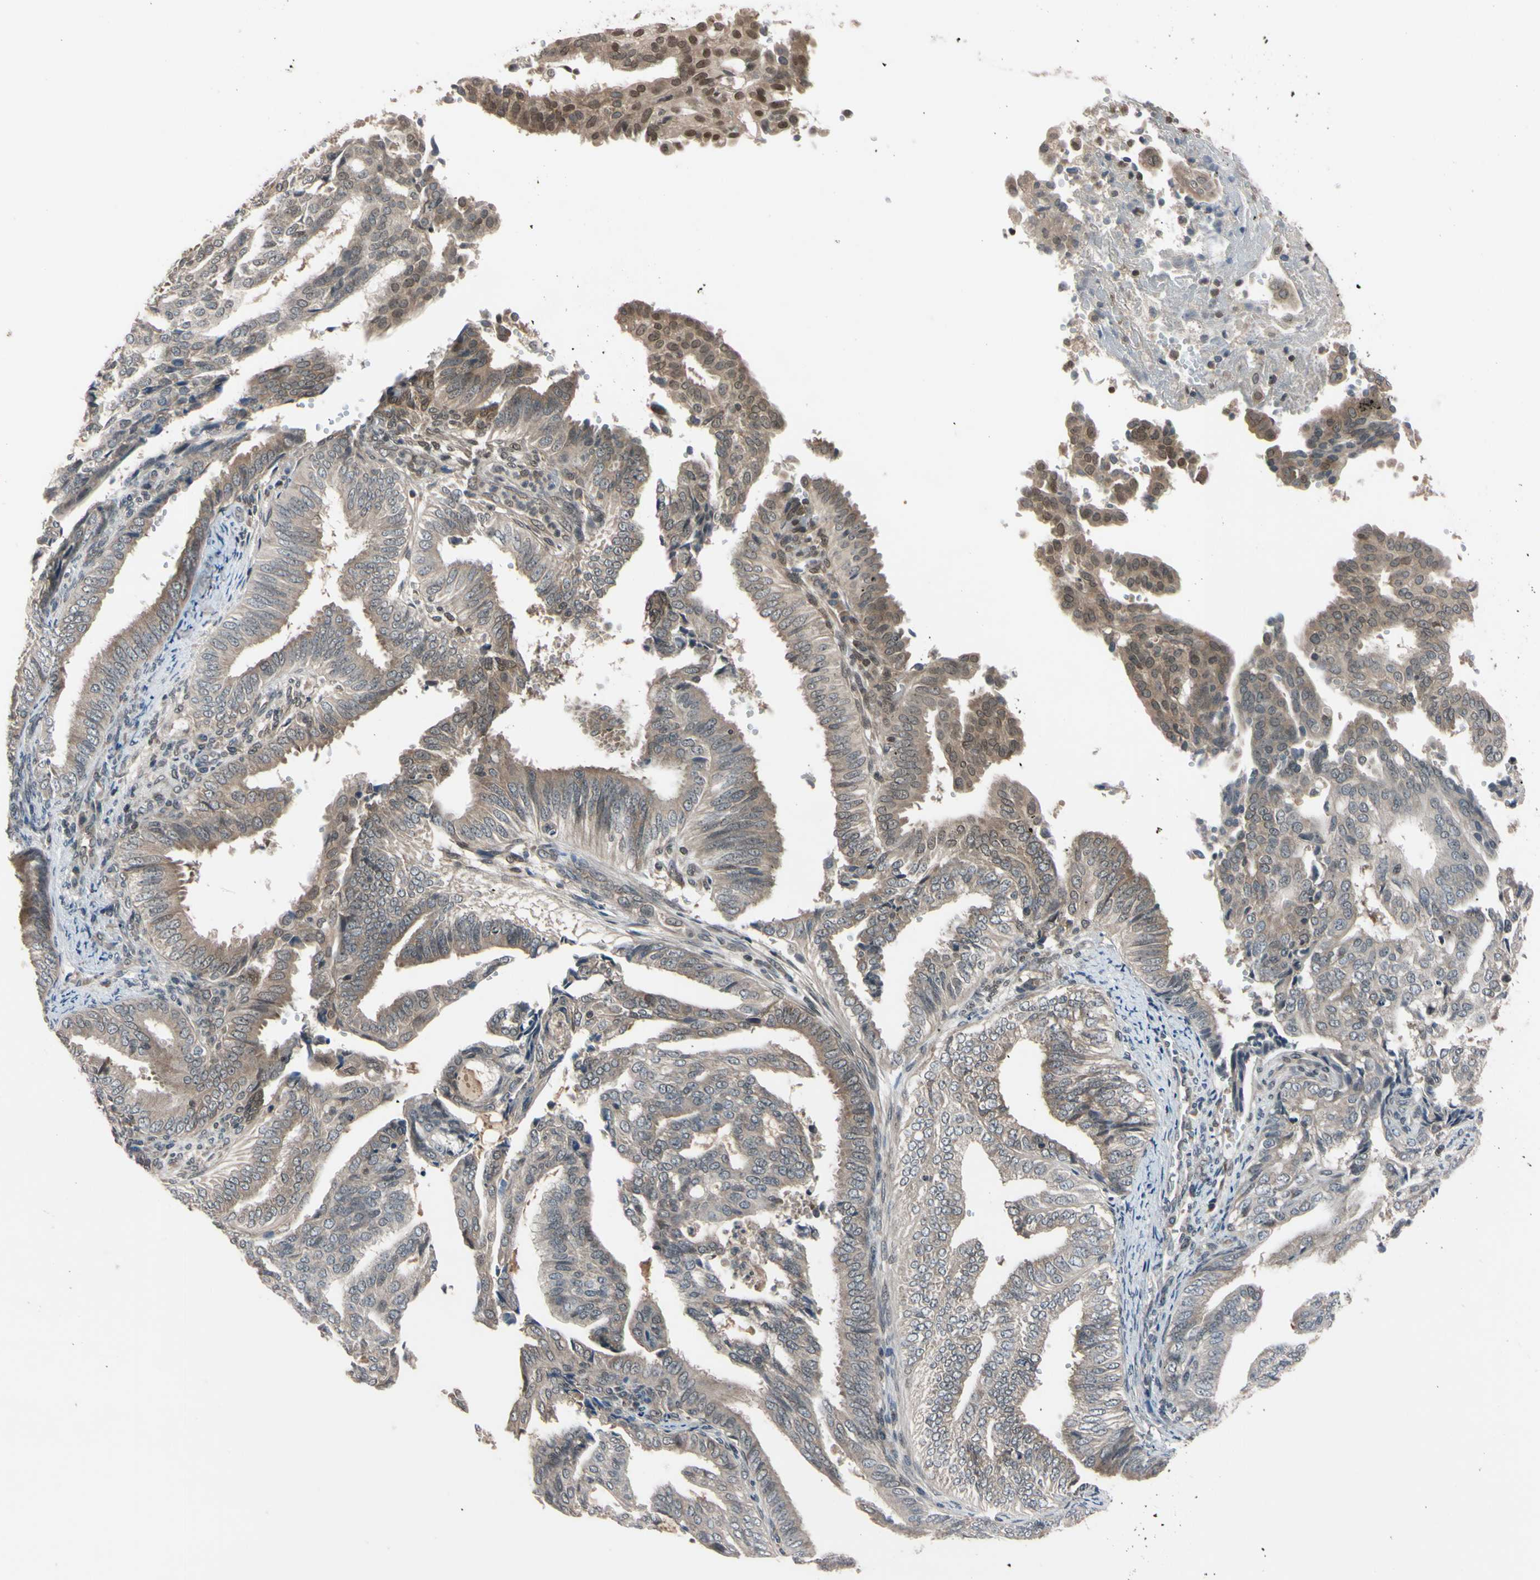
{"staining": {"intensity": "weak", "quantity": ">75%", "location": "cytoplasmic/membranous"}, "tissue": "endometrial cancer", "cell_type": "Tumor cells", "image_type": "cancer", "snomed": [{"axis": "morphology", "description": "Adenocarcinoma, NOS"}, {"axis": "topography", "description": "Endometrium"}], "caption": "Tumor cells display weak cytoplasmic/membranous positivity in about >75% of cells in endometrial adenocarcinoma. The staining was performed using DAB (3,3'-diaminobenzidine) to visualize the protein expression in brown, while the nuclei were stained in blue with hematoxylin (Magnification: 20x).", "gene": "UBE2I", "patient": {"sex": "female", "age": 58}}